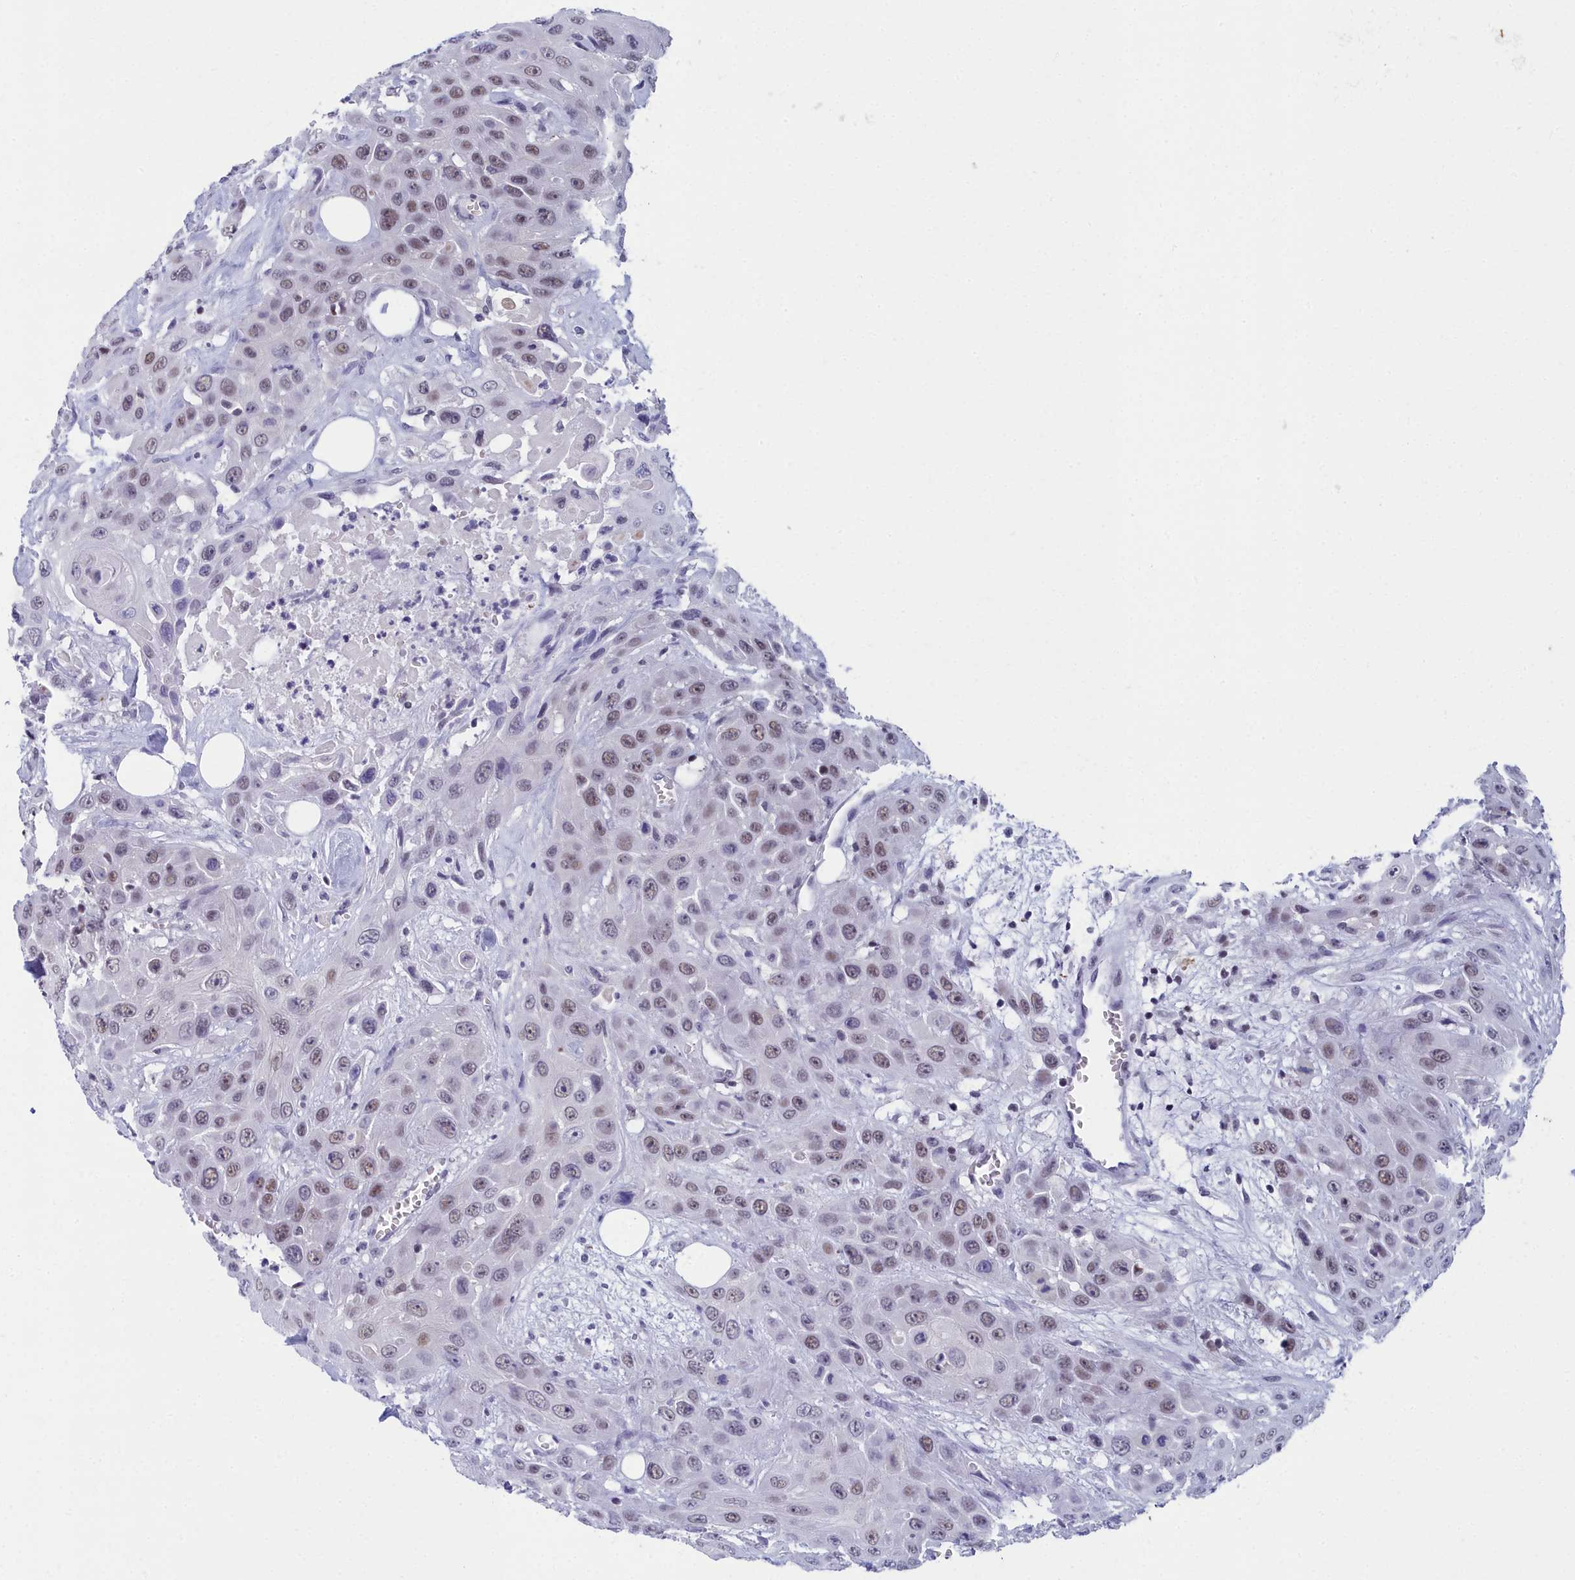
{"staining": {"intensity": "moderate", "quantity": "25%-75%", "location": "nuclear"}, "tissue": "head and neck cancer", "cell_type": "Tumor cells", "image_type": "cancer", "snomed": [{"axis": "morphology", "description": "Squamous cell carcinoma, NOS"}, {"axis": "topography", "description": "Head-Neck"}], "caption": "Squamous cell carcinoma (head and neck) stained for a protein exhibits moderate nuclear positivity in tumor cells. (DAB IHC with brightfield microscopy, high magnification).", "gene": "CCDC97", "patient": {"sex": "male", "age": 81}}